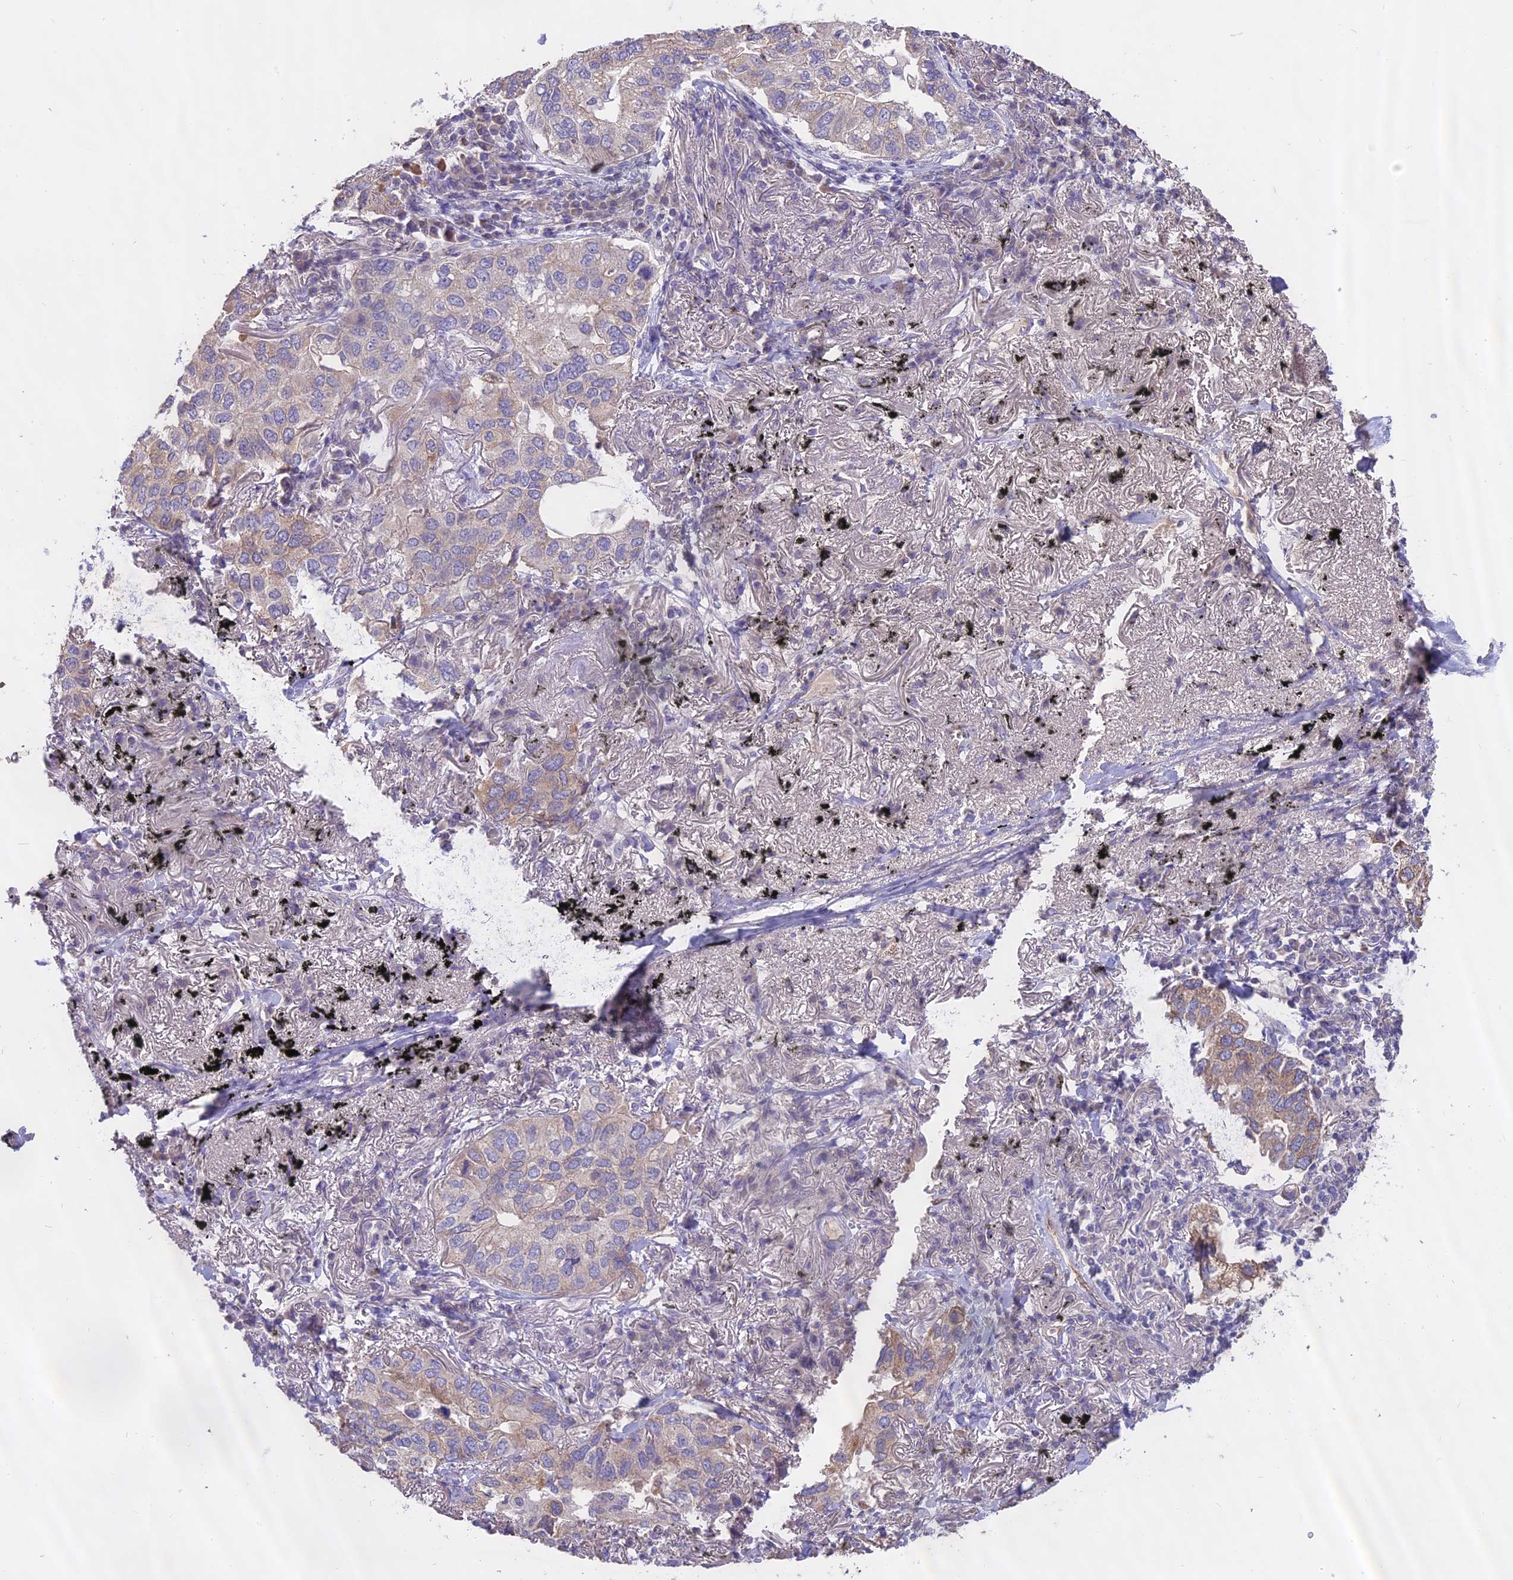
{"staining": {"intensity": "weak", "quantity": "<25%", "location": "cytoplasmic/membranous"}, "tissue": "lung cancer", "cell_type": "Tumor cells", "image_type": "cancer", "snomed": [{"axis": "morphology", "description": "Adenocarcinoma, NOS"}, {"axis": "topography", "description": "Lung"}], "caption": "This image is of adenocarcinoma (lung) stained with IHC to label a protein in brown with the nuclei are counter-stained blue. There is no expression in tumor cells. (Immunohistochemistry (ihc), brightfield microscopy, high magnification).", "gene": "WFDC2", "patient": {"sex": "male", "age": 65}}